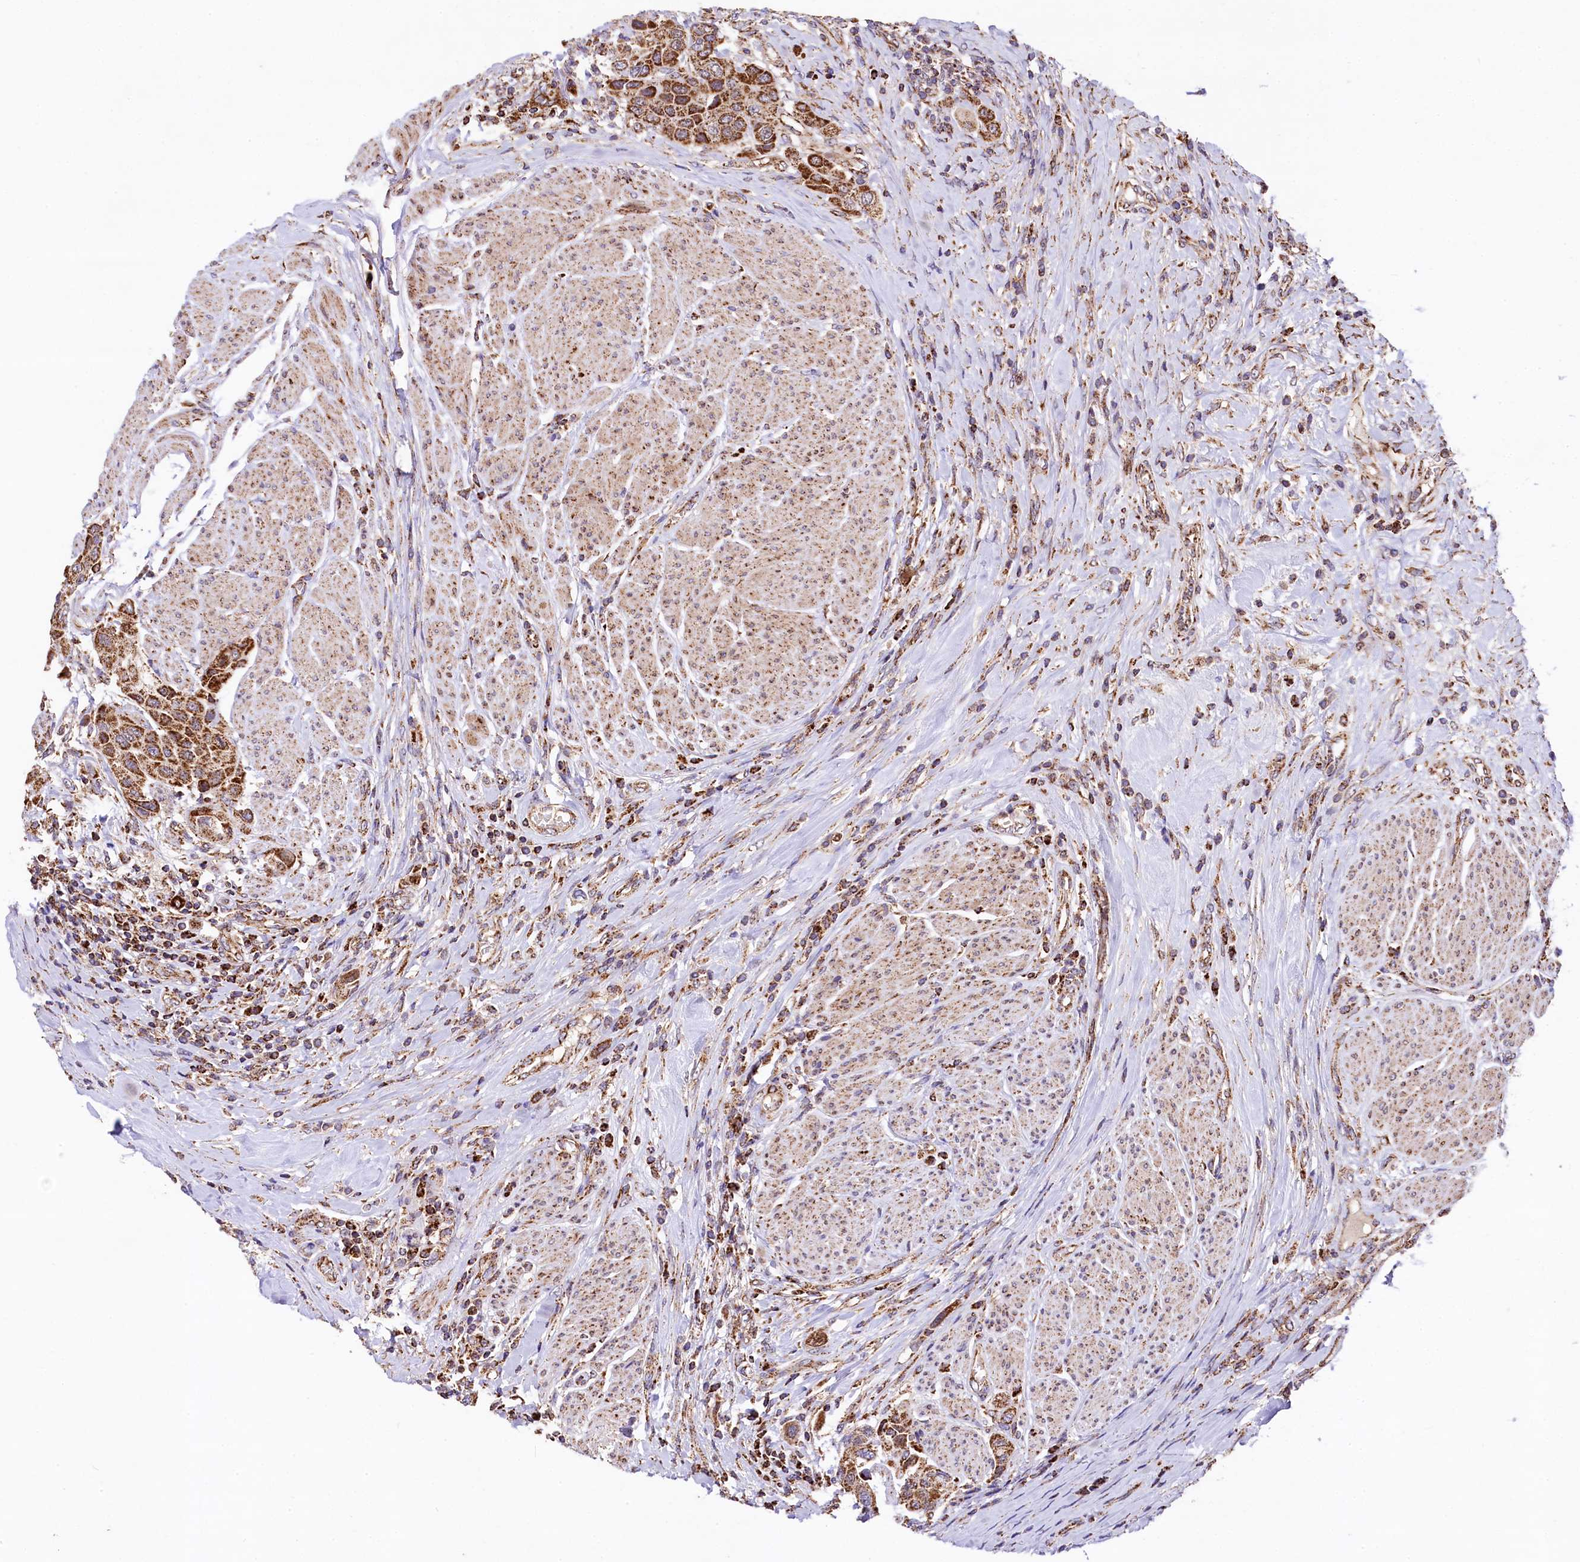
{"staining": {"intensity": "strong", "quantity": ">75%", "location": "cytoplasmic/membranous"}, "tissue": "urothelial cancer", "cell_type": "Tumor cells", "image_type": "cancer", "snomed": [{"axis": "morphology", "description": "Urothelial carcinoma, High grade"}, {"axis": "topography", "description": "Urinary bladder"}], "caption": "About >75% of tumor cells in human high-grade urothelial carcinoma demonstrate strong cytoplasmic/membranous protein staining as visualized by brown immunohistochemical staining.", "gene": "CLYBL", "patient": {"sex": "male", "age": 50}}